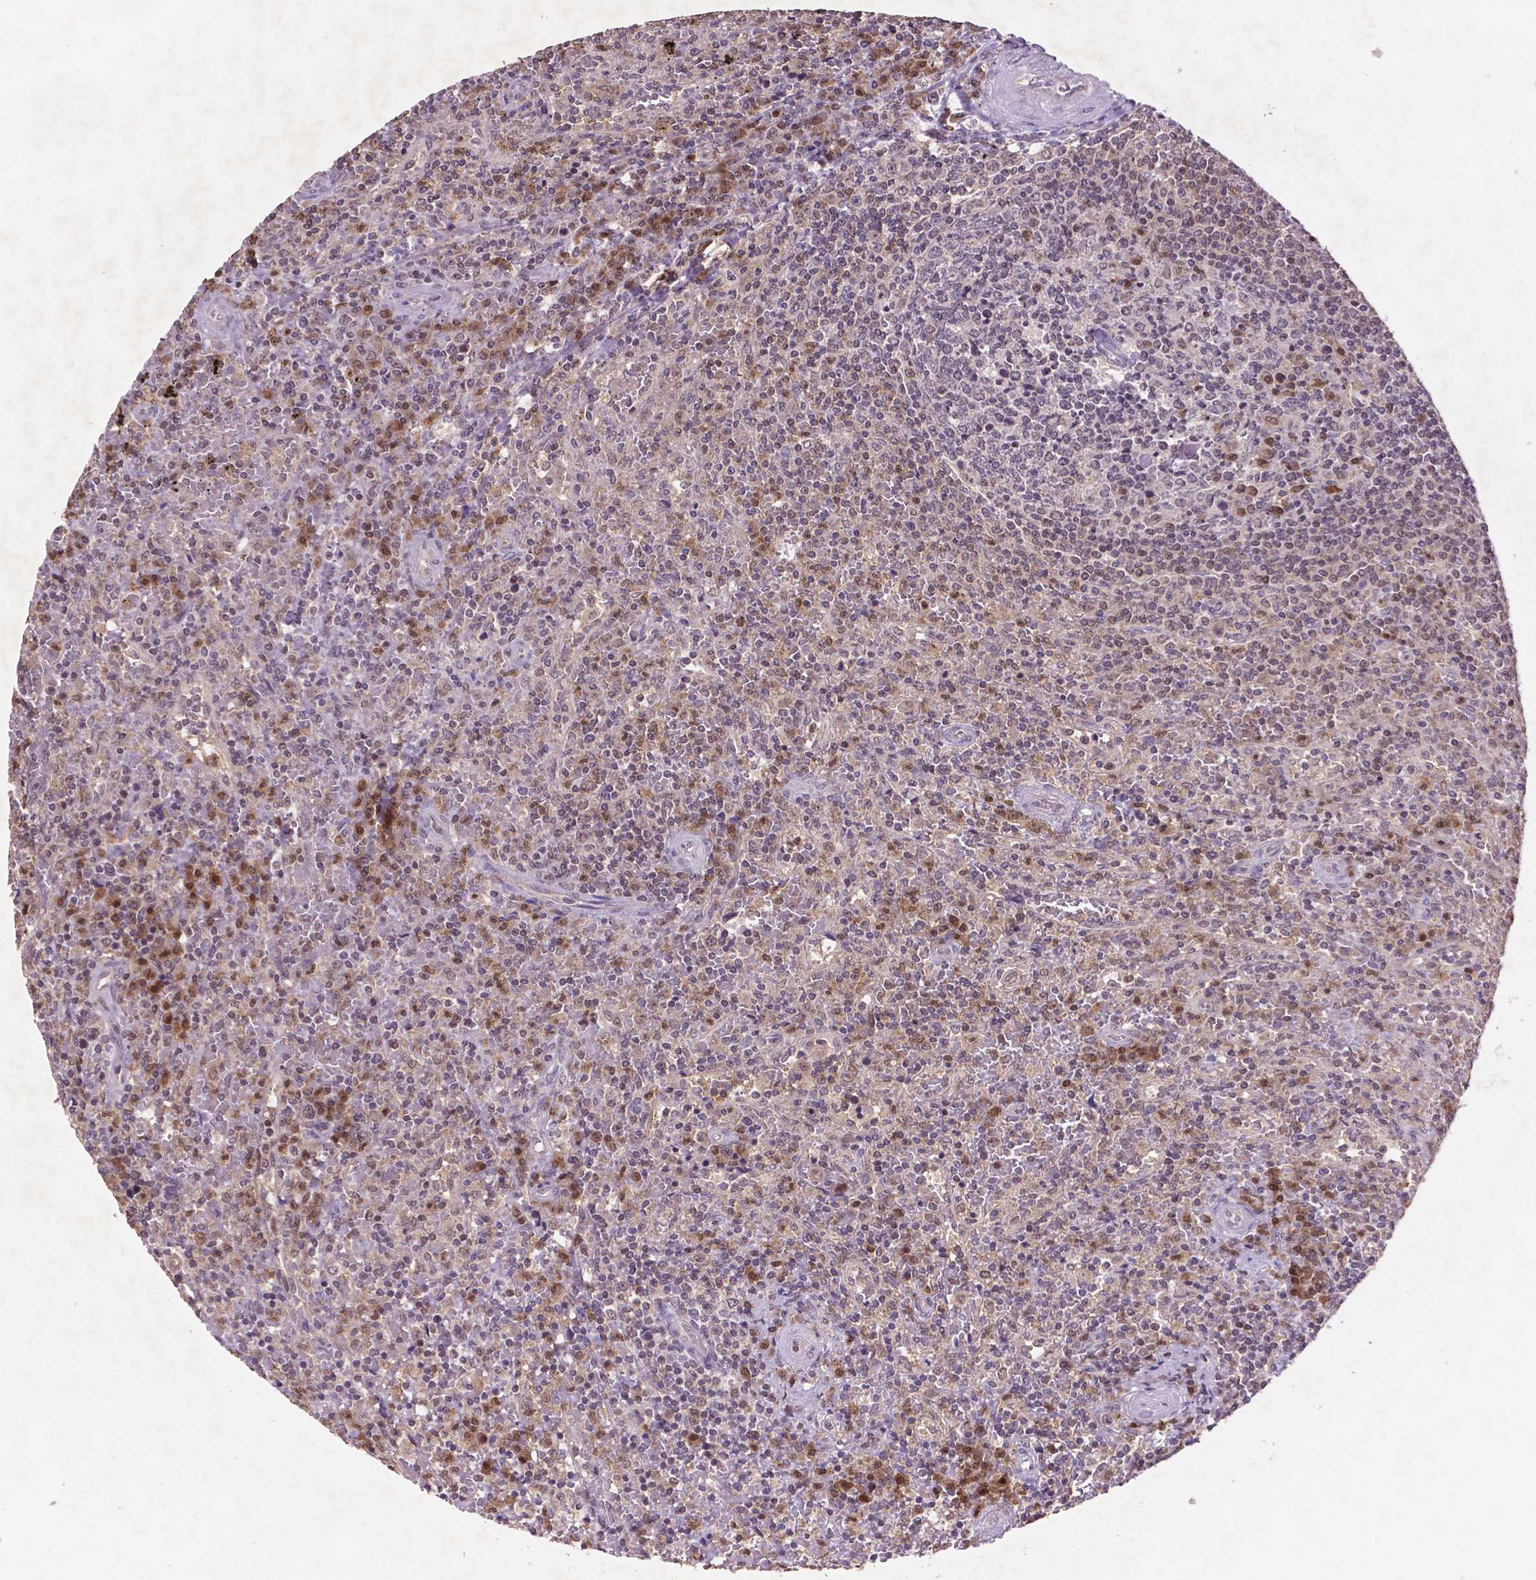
{"staining": {"intensity": "negative", "quantity": "none", "location": "none"}, "tissue": "lymphoma", "cell_type": "Tumor cells", "image_type": "cancer", "snomed": [{"axis": "morphology", "description": "Malignant lymphoma, non-Hodgkin's type, Low grade"}, {"axis": "topography", "description": "Spleen"}], "caption": "Micrograph shows no significant protein expression in tumor cells of lymphoma.", "gene": "GLRX", "patient": {"sex": "male", "age": 62}}